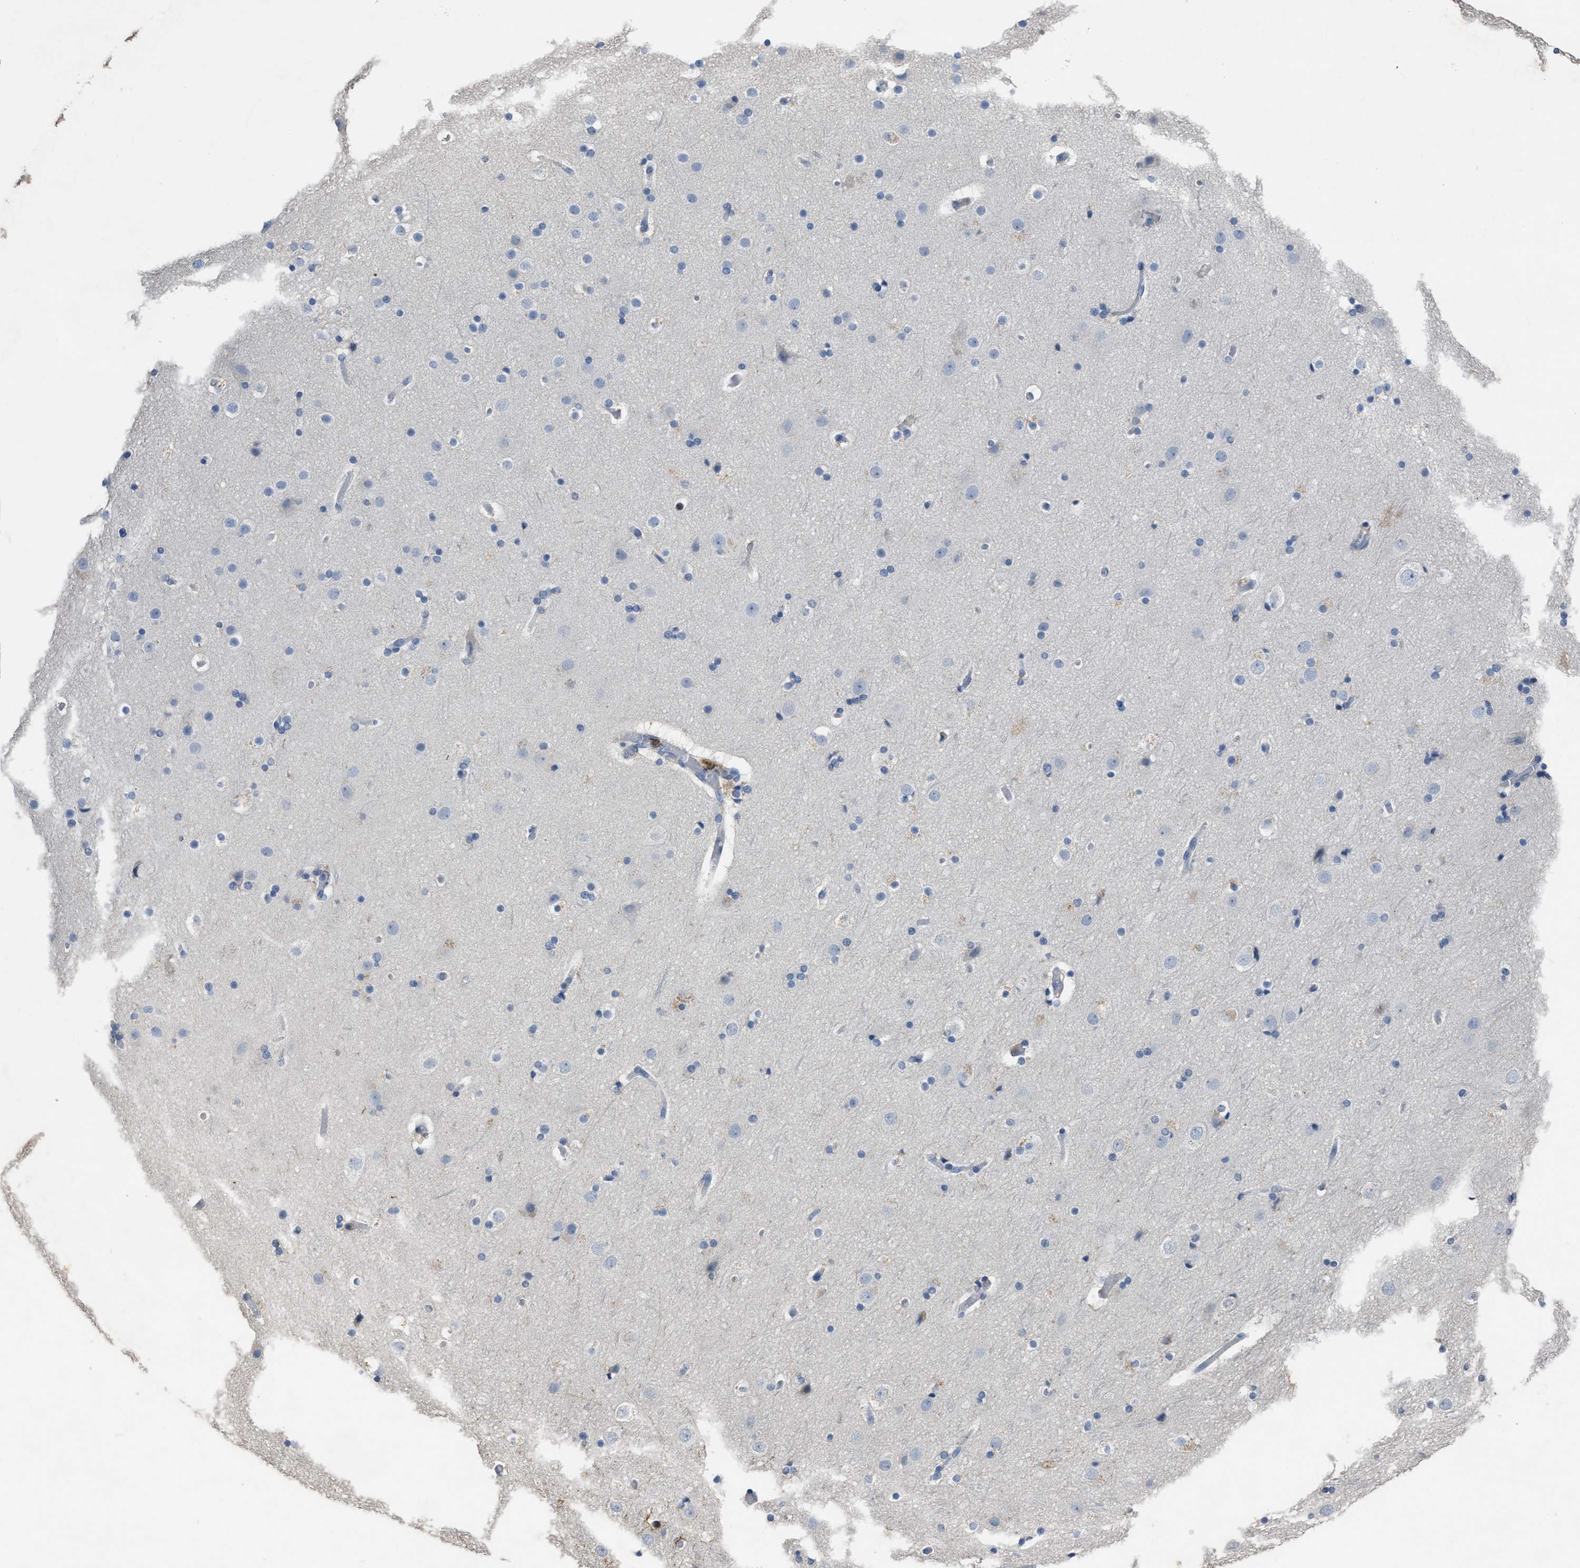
{"staining": {"intensity": "negative", "quantity": "none", "location": "none"}, "tissue": "cerebral cortex", "cell_type": "Endothelial cells", "image_type": "normal", "snomed": [{"axis": "morphology", "description": "Normal tissue, NOS"}, {"axis": "topography", "description": "Cerebral cortex"}], "caption": "Endothelial cells are negative for brown protein staining in unremarkable cerebral cortex.", "gene": "OR51E1", "patient": {"sex": "male", "age": 57}}